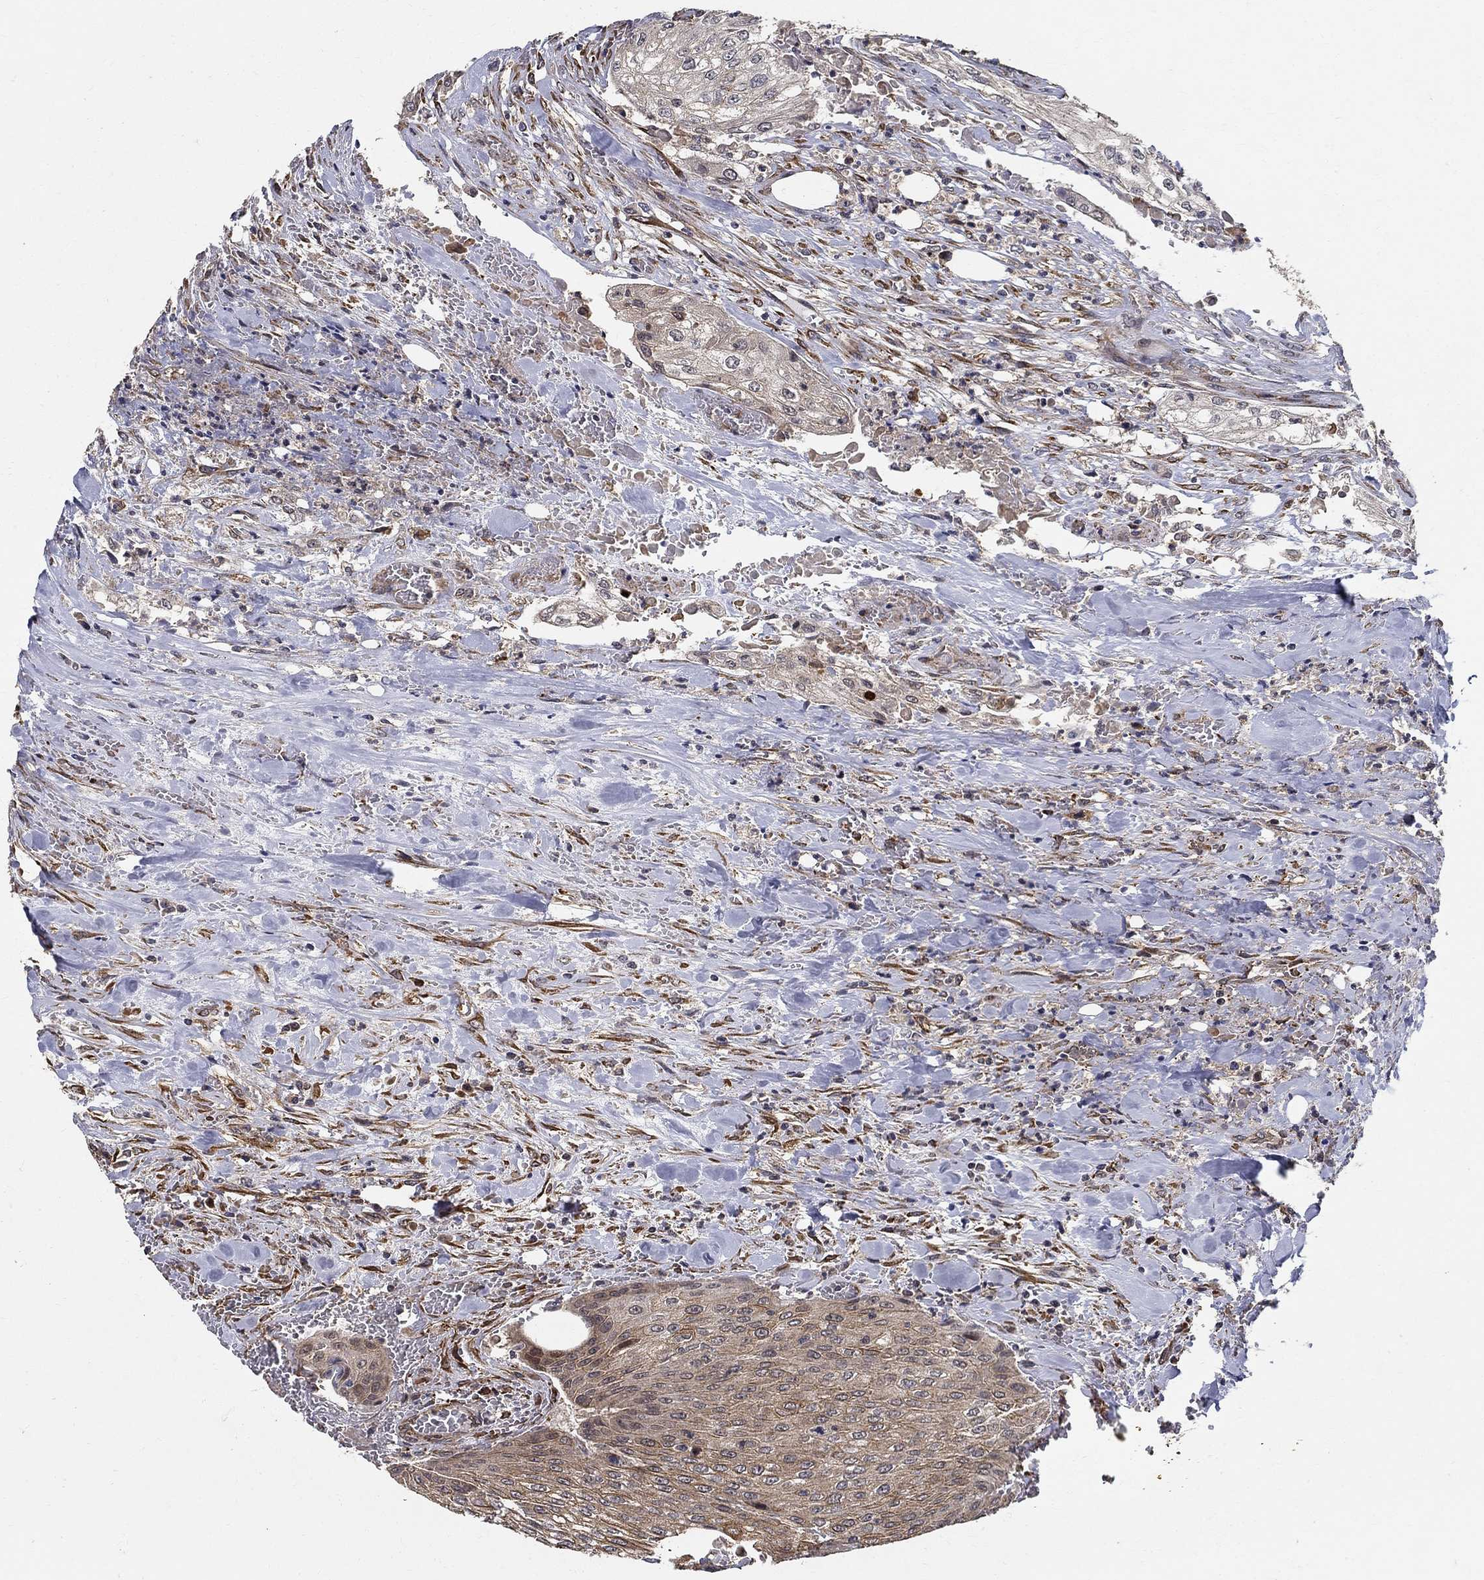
{"staining": {"intensity": "strong", "quantity": "<25%", "location": "nuclear"}, "tissue": "urothelial cancer", "cell_type": "Tumor cells", "image_type": "cancer", "snomed": [{"axis": "morphology", "description": "Urothelial carcinoma, High grade"}, {"axis": "topography", "description": "Urinary bladder"}], "caption": "Protein staining of urothelial cancer tissue reveals strong nuclear expression in about <25% of tumor cells.", "gene": "ZNF594", "patient": {"sex": "male", "age": 62}}